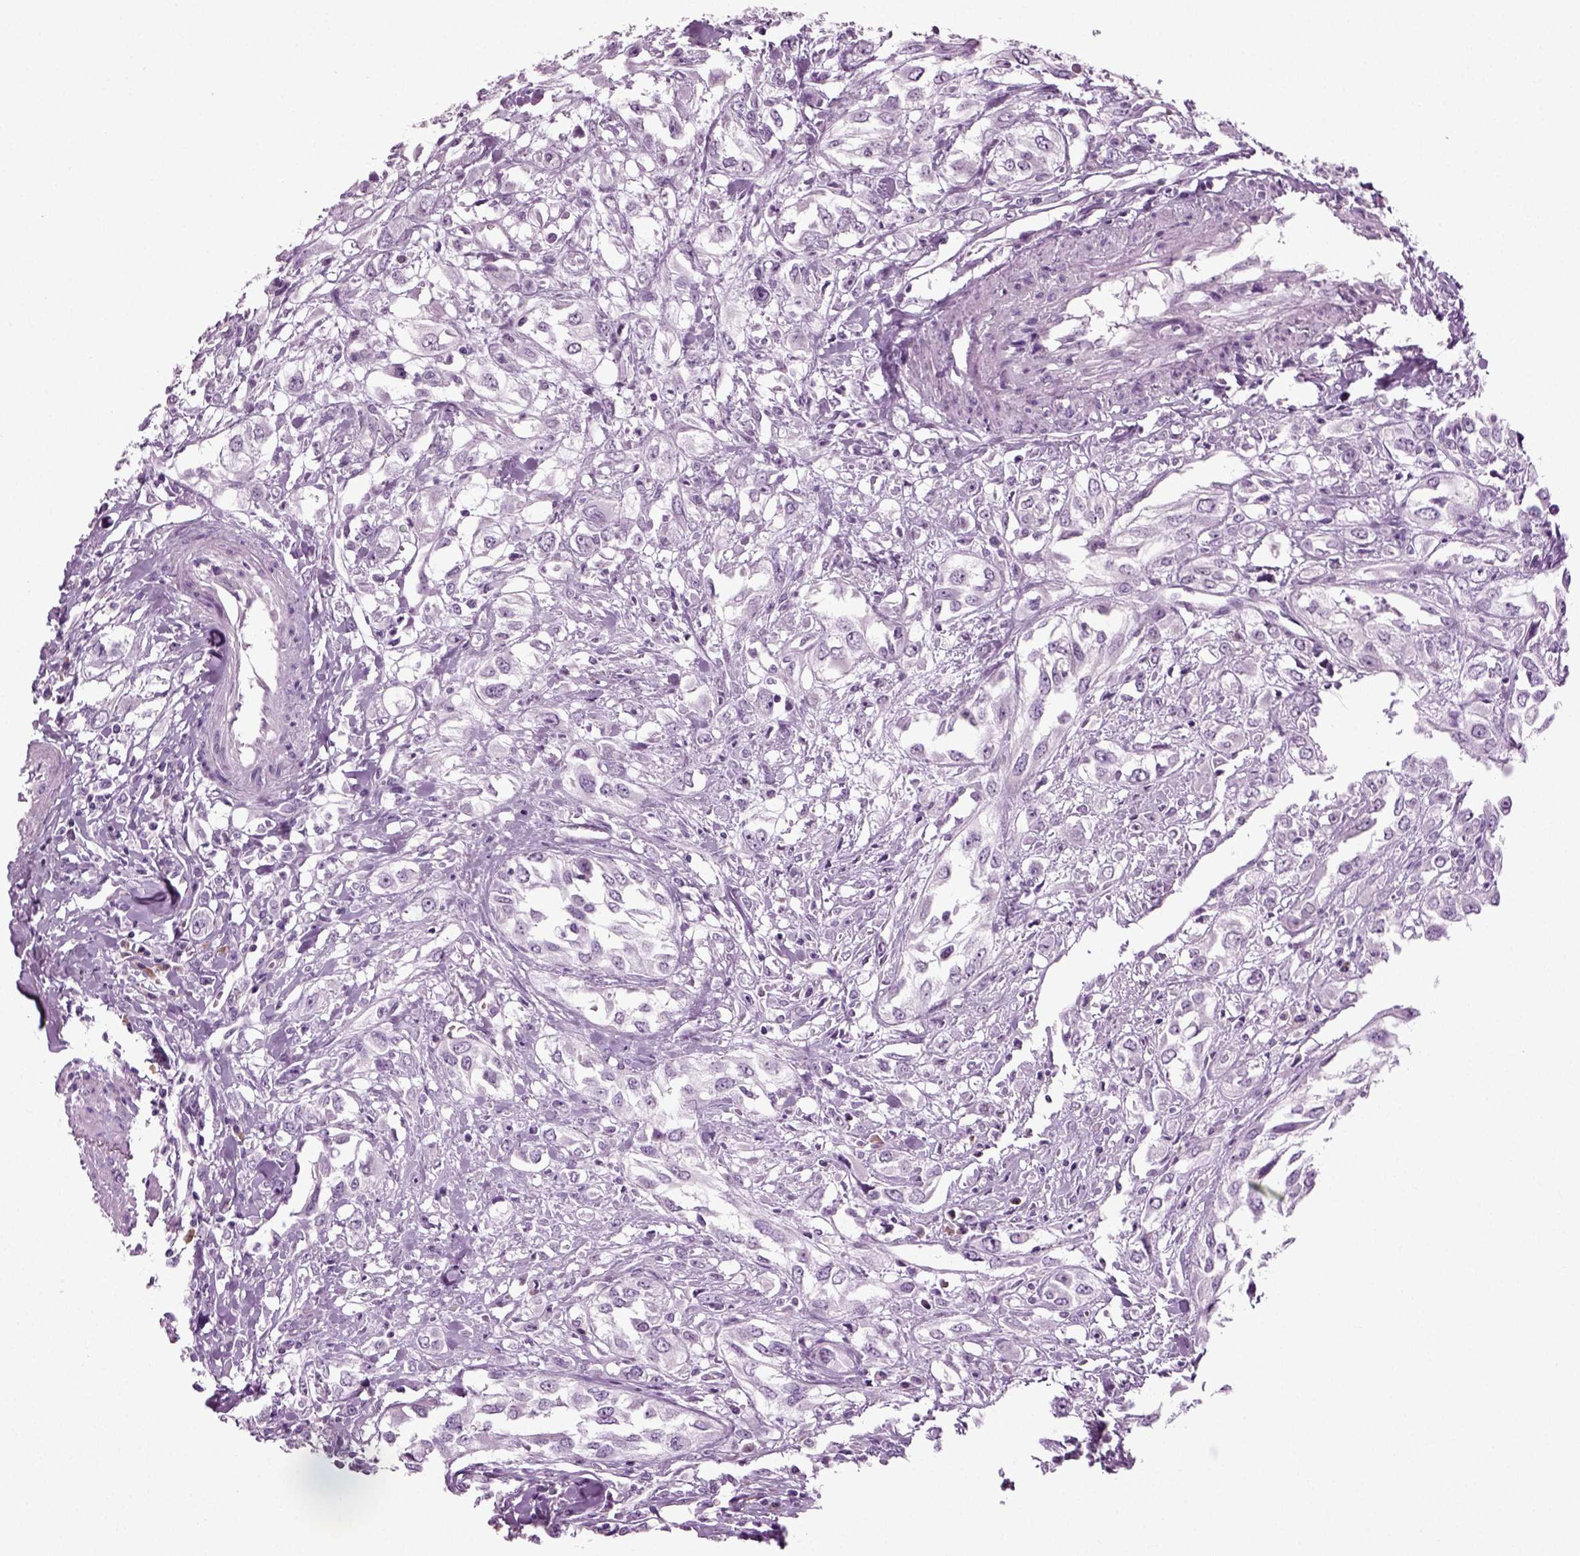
{"staining": {"intensity": "negative", "quantity": "none", "location": "none"}, "tissue": "urothelial cancer", "cell_type": "Tumor cells", "image_type": "cancer", "snomed": [{"axis": "morphology", "description": "Urothelial carcinoma, High grade"}, {"axis": "topography", "description": "Urinary bladder"}], "caption": "Immunohistochemical staining of human urothelial cancer shows no significant staining in tumor cells. The staining was performed using DAB (3,3'-diaminobenzidine) to visualize the protein expression in brown, while the nuclei were stained in blue with hematoxylin (Magnification: 20x).", "gene": "PRLH", "patient": {"sex": "male", "age": 67}}